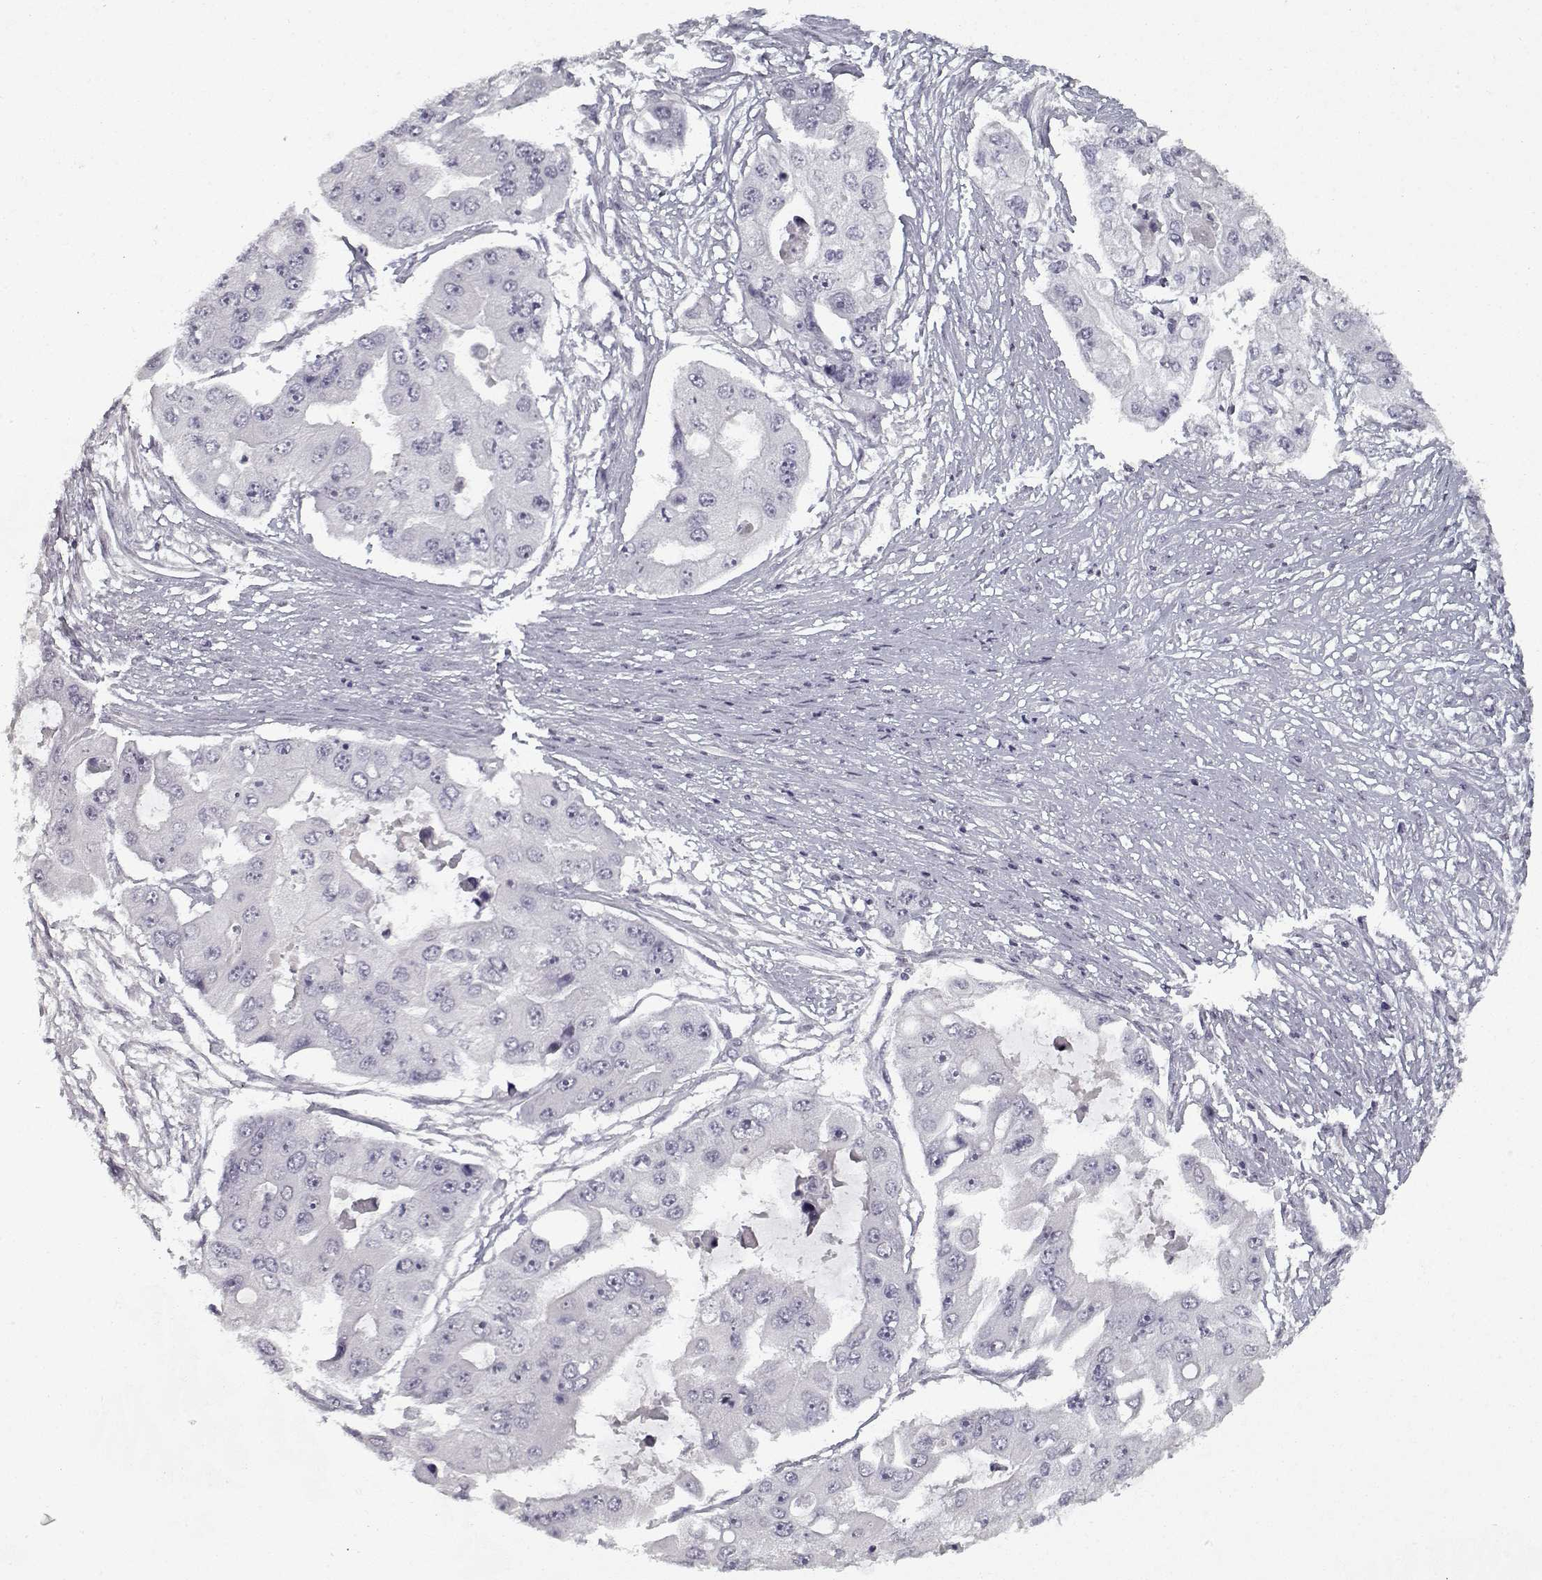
{"staining": {"intensity": "negative", "quantity": "none", "location": "none"}, "tissue": "ovarian cancer", "cell_type": "Tumor cells", "image_type": "cancer", "snomed": [{"axis": "morphology", "description": "Cystadenocarcinoma, serous, NOS"}, {"axis": "topography", "description": "Ovary"}], "caption": "IHC micrograph of ovarian serous cystadenocarcinoma stained for a protein (brown), which shows no expression in tumor cells.", "gene": "GAD2", "patient": {"sex": "female", "age": 56}}